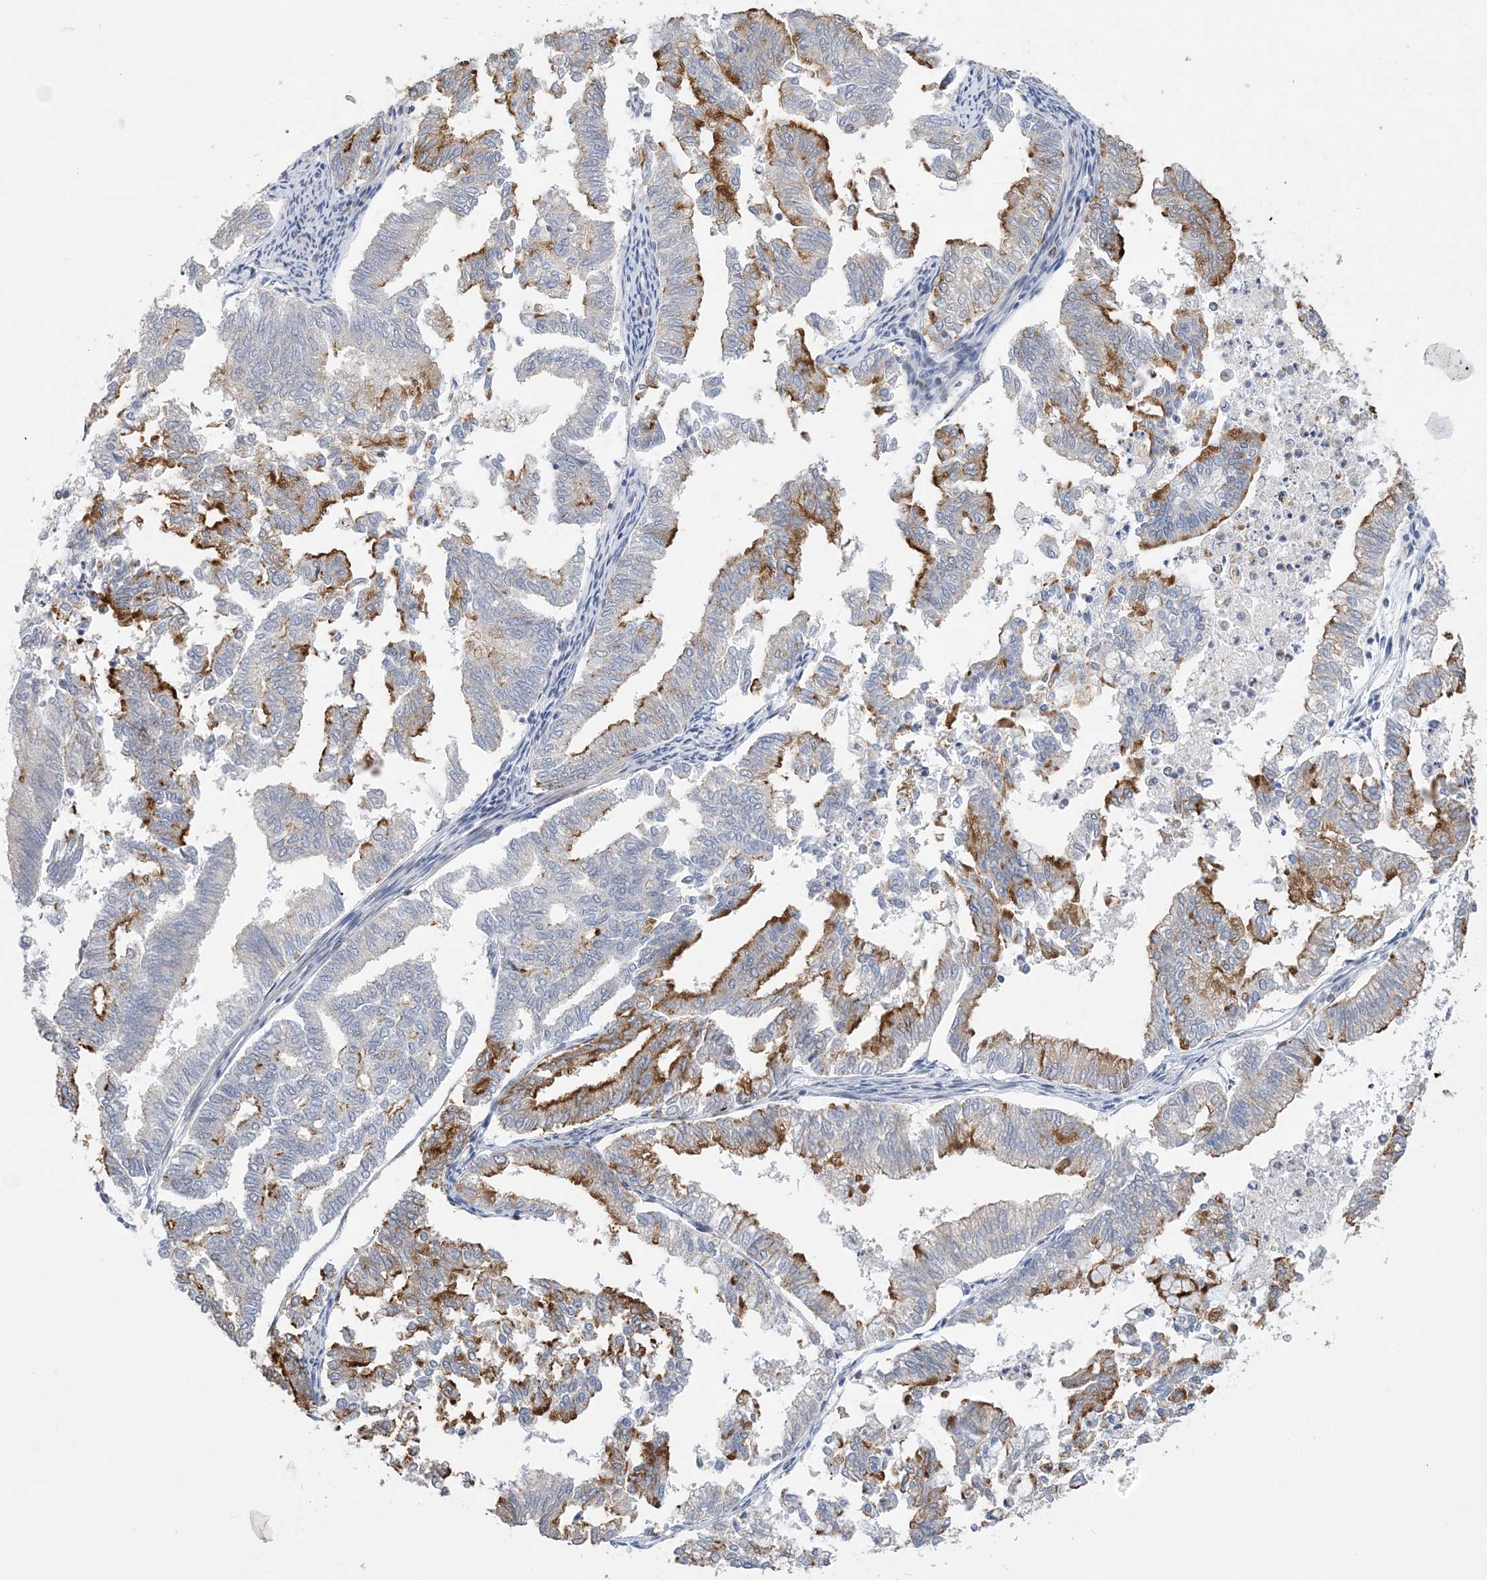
{"staining": {"intensity": "moderate", "quantity": "<25%", "location": "cytoplasmic/membranous,nuclear"}, "tissue": "endometrial cancer", "cell_type": "Tumor cells", "image_type": "cancer", "snomed": [{"axis": "morphology", "description": "Necrosis, NOS"}, {"axis": "morphology", "description": "Adenocarcinoma, NOS"}, {"axis": "topography", "description": "Endometrium"}], "caption": "IHC of endometrial cancer (adenocarcinoma) reveals low levels of moderate cytoplasmic/membranous and nuclear staining in approximately <25% of tumor cells. Nuclei are stained in blue.", "gene": "ZBTB7A", "patient": {"sex": "female", "age": 79}}